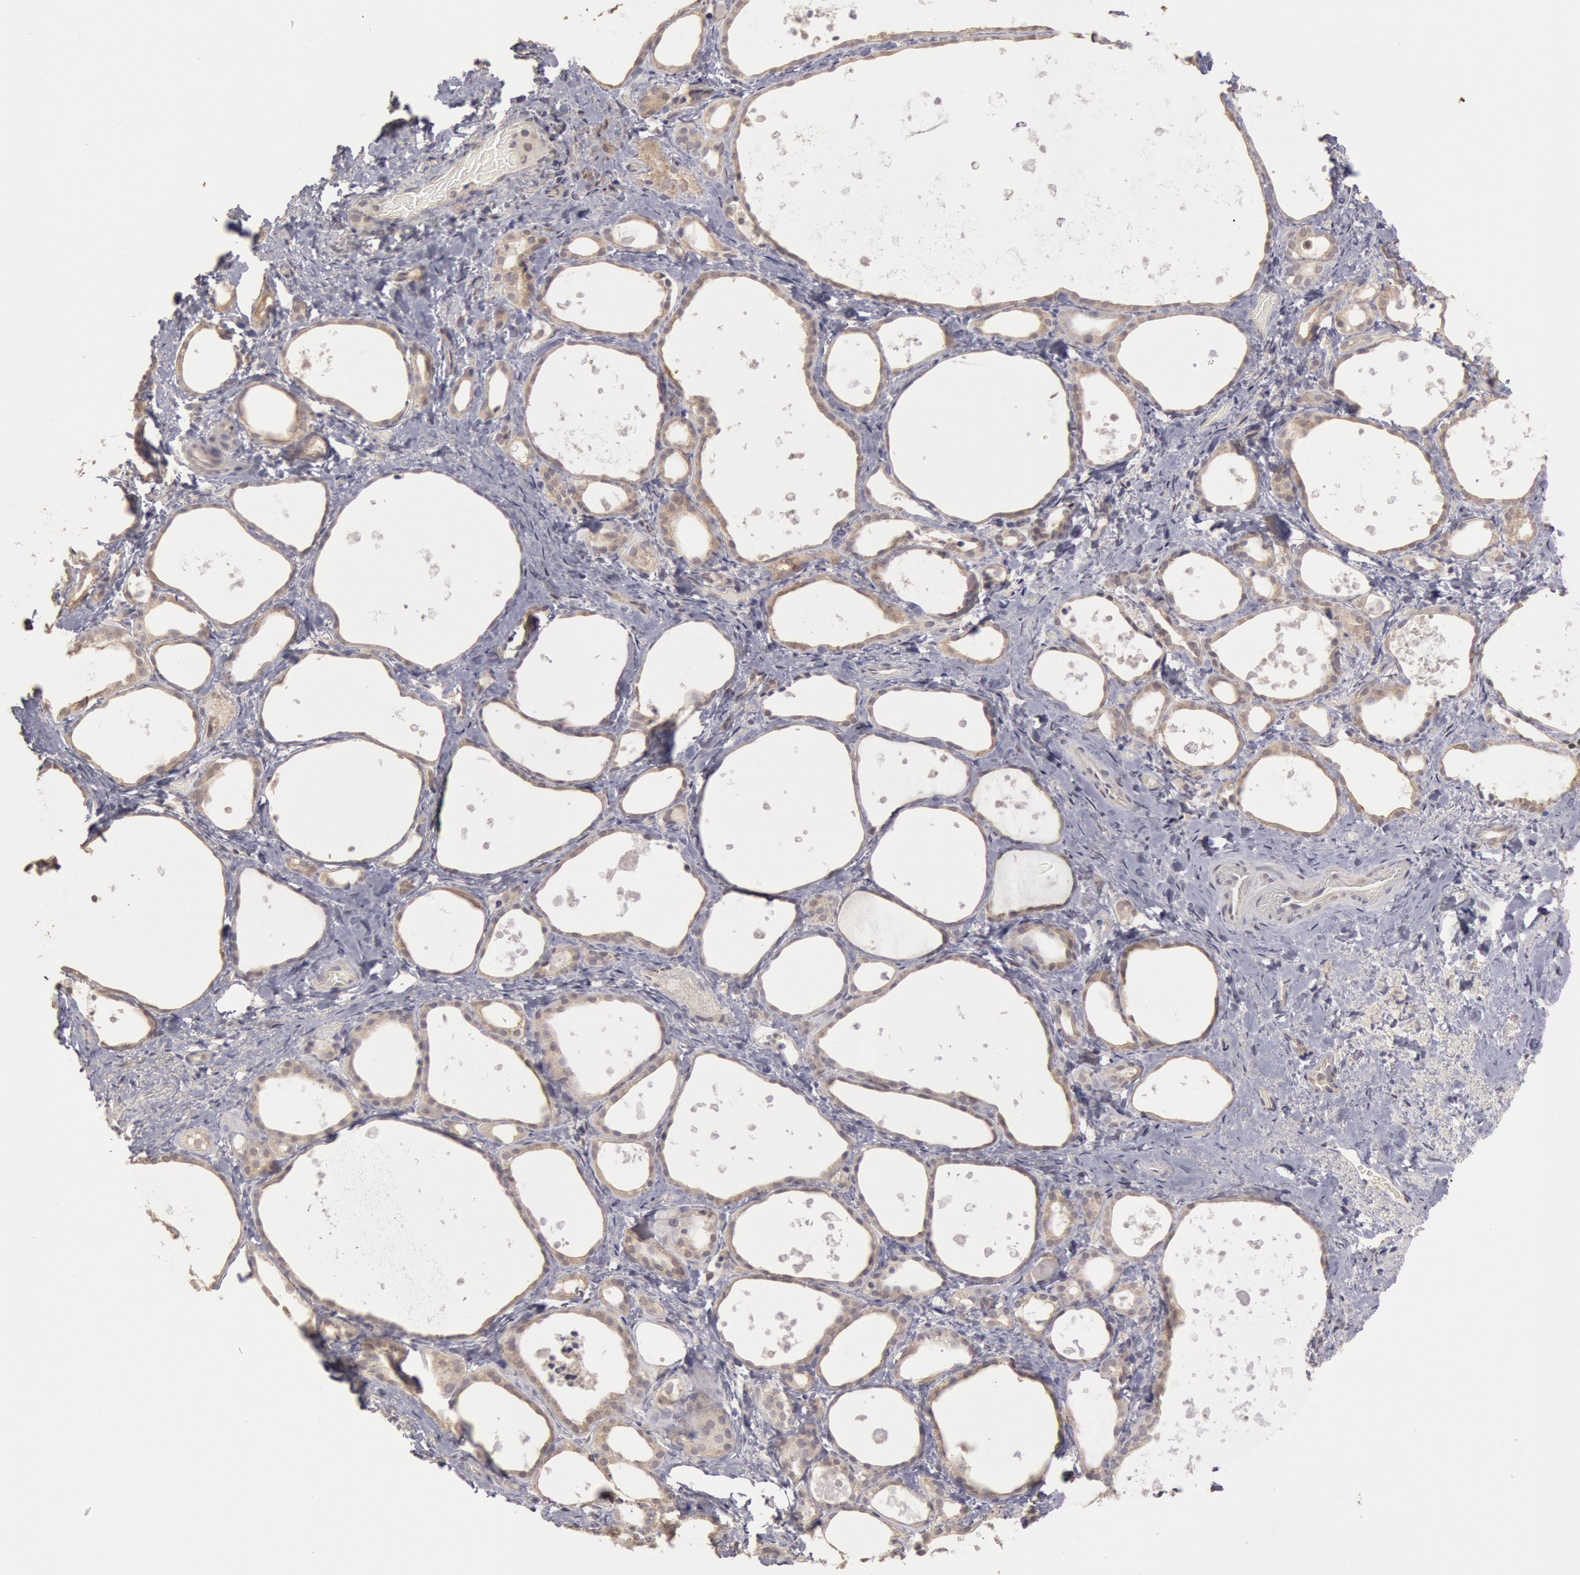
{"staining": {"intensity": "weak", "quantity": "25%-75%", "location": "cytoplasmic/membranous"}, "tissue": "thyroid gland", "cell_type": "Glandular cells", "image_type": "normal", "snomed": [{"axis": "morphology", "description": "Normal tissue, NOS"}, {"axis": "topography", "description": "Thyroid gland"}], "caption": "This photomicrograph shows IHC staining of normal thyroid gland, with low weak cytoplasmic/membranous positivity in approximately 25%-75% of glandular cells.", "gene": "ZFP36L1", "patient": {"sex": "female", "age": 75}}